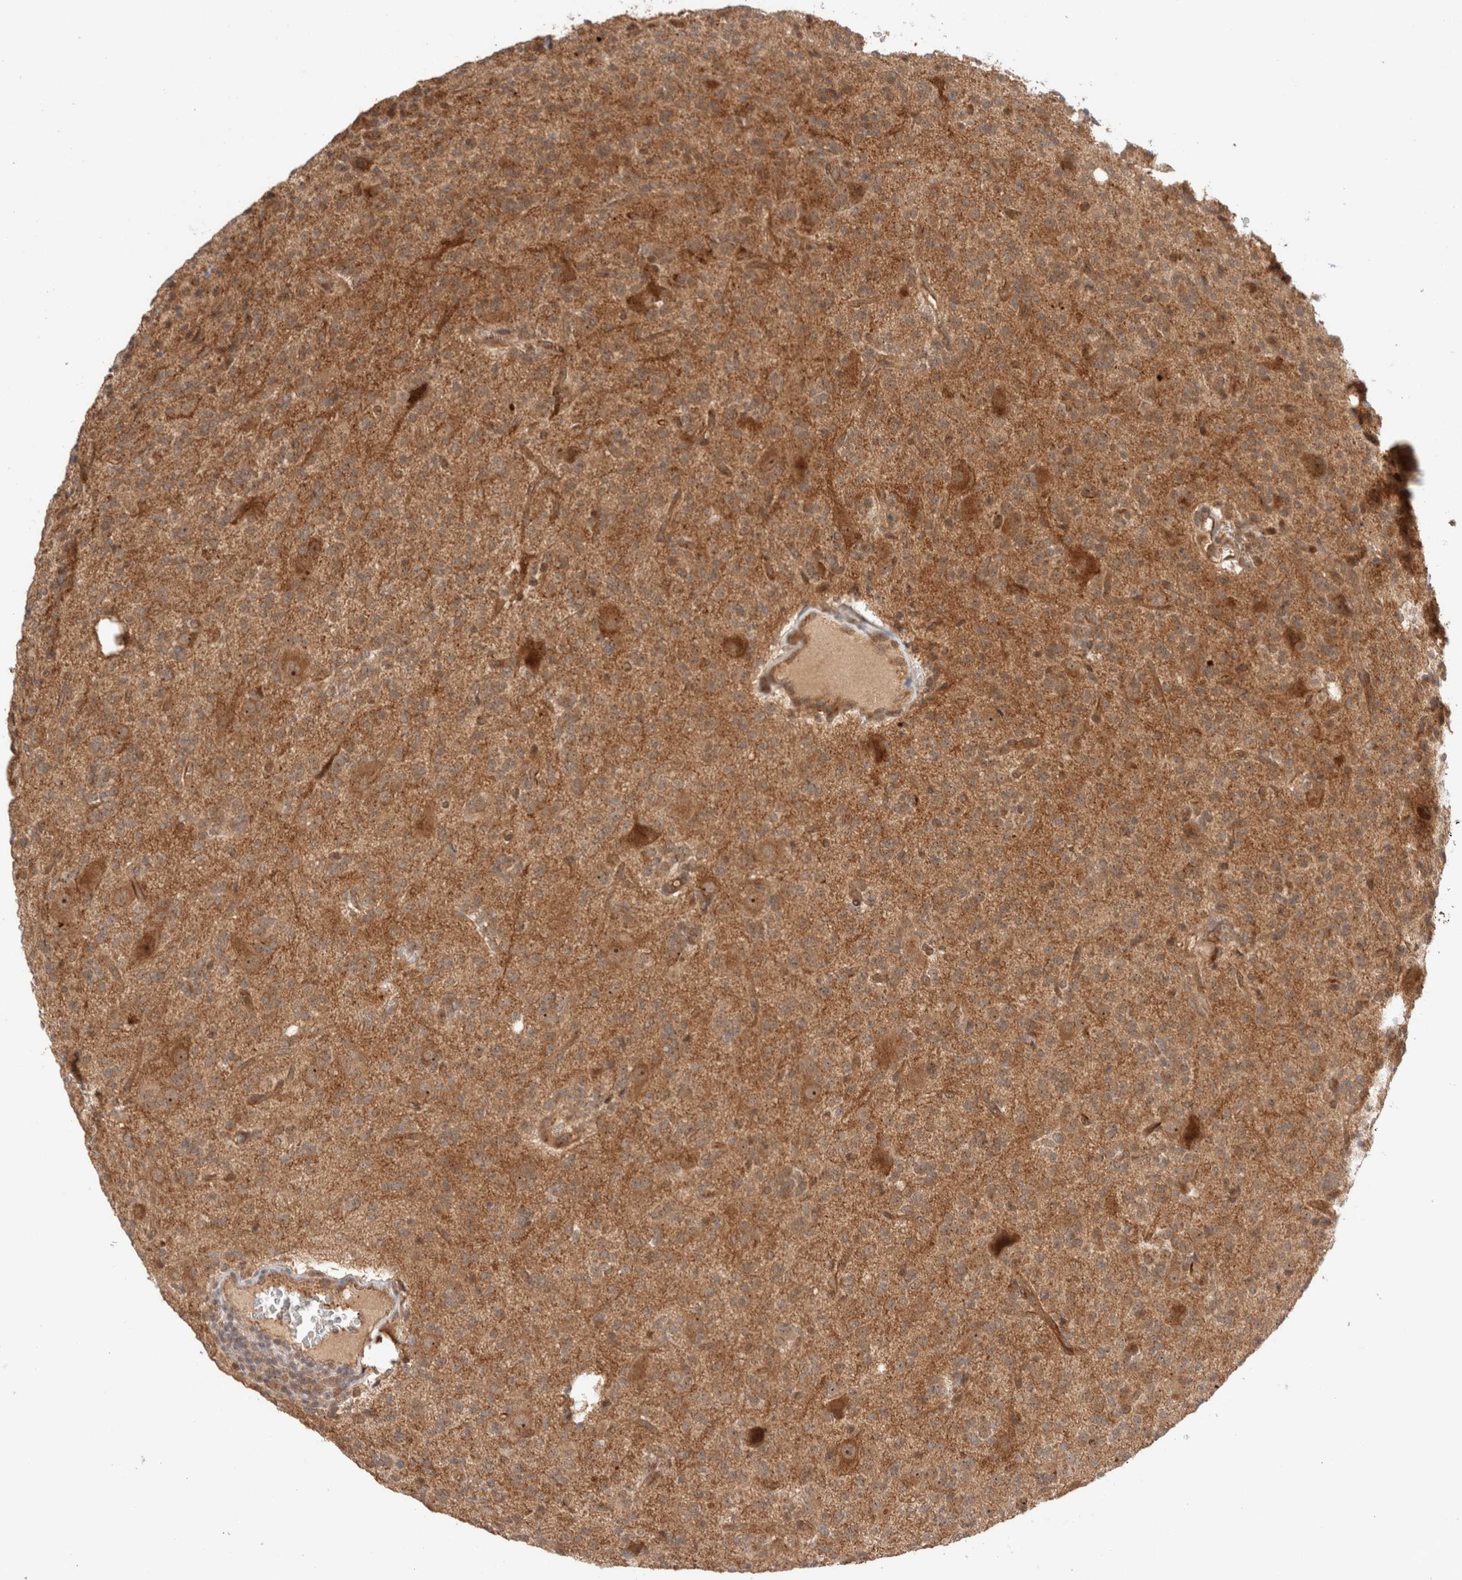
{"staining": {"intensity": "moderate", "quantity": ">75%", "location": "cytoplasmic/membranous"}, "tissue": "glioma", "cell_type": "Tumor cells", "image_type": "cancer", "snomed": [{"axis": "morphology", "description": "Glioma, malignant, High grade"}, {"axis": "topography", "description": "Brain"}], "caption": "Immunohistochemistry (IHC) histopathology image of neoplastic tissue: human malignant glioma (high-grade) stained using IHC shows medium levels of moderate protein expression localized specifically in the cytoplasmic/membranous of tumor cells, appearing as a cytoplasmic/membranous brown color.", "gene": "SIKE1", "patient": {"sex": "male", "age": 34}}